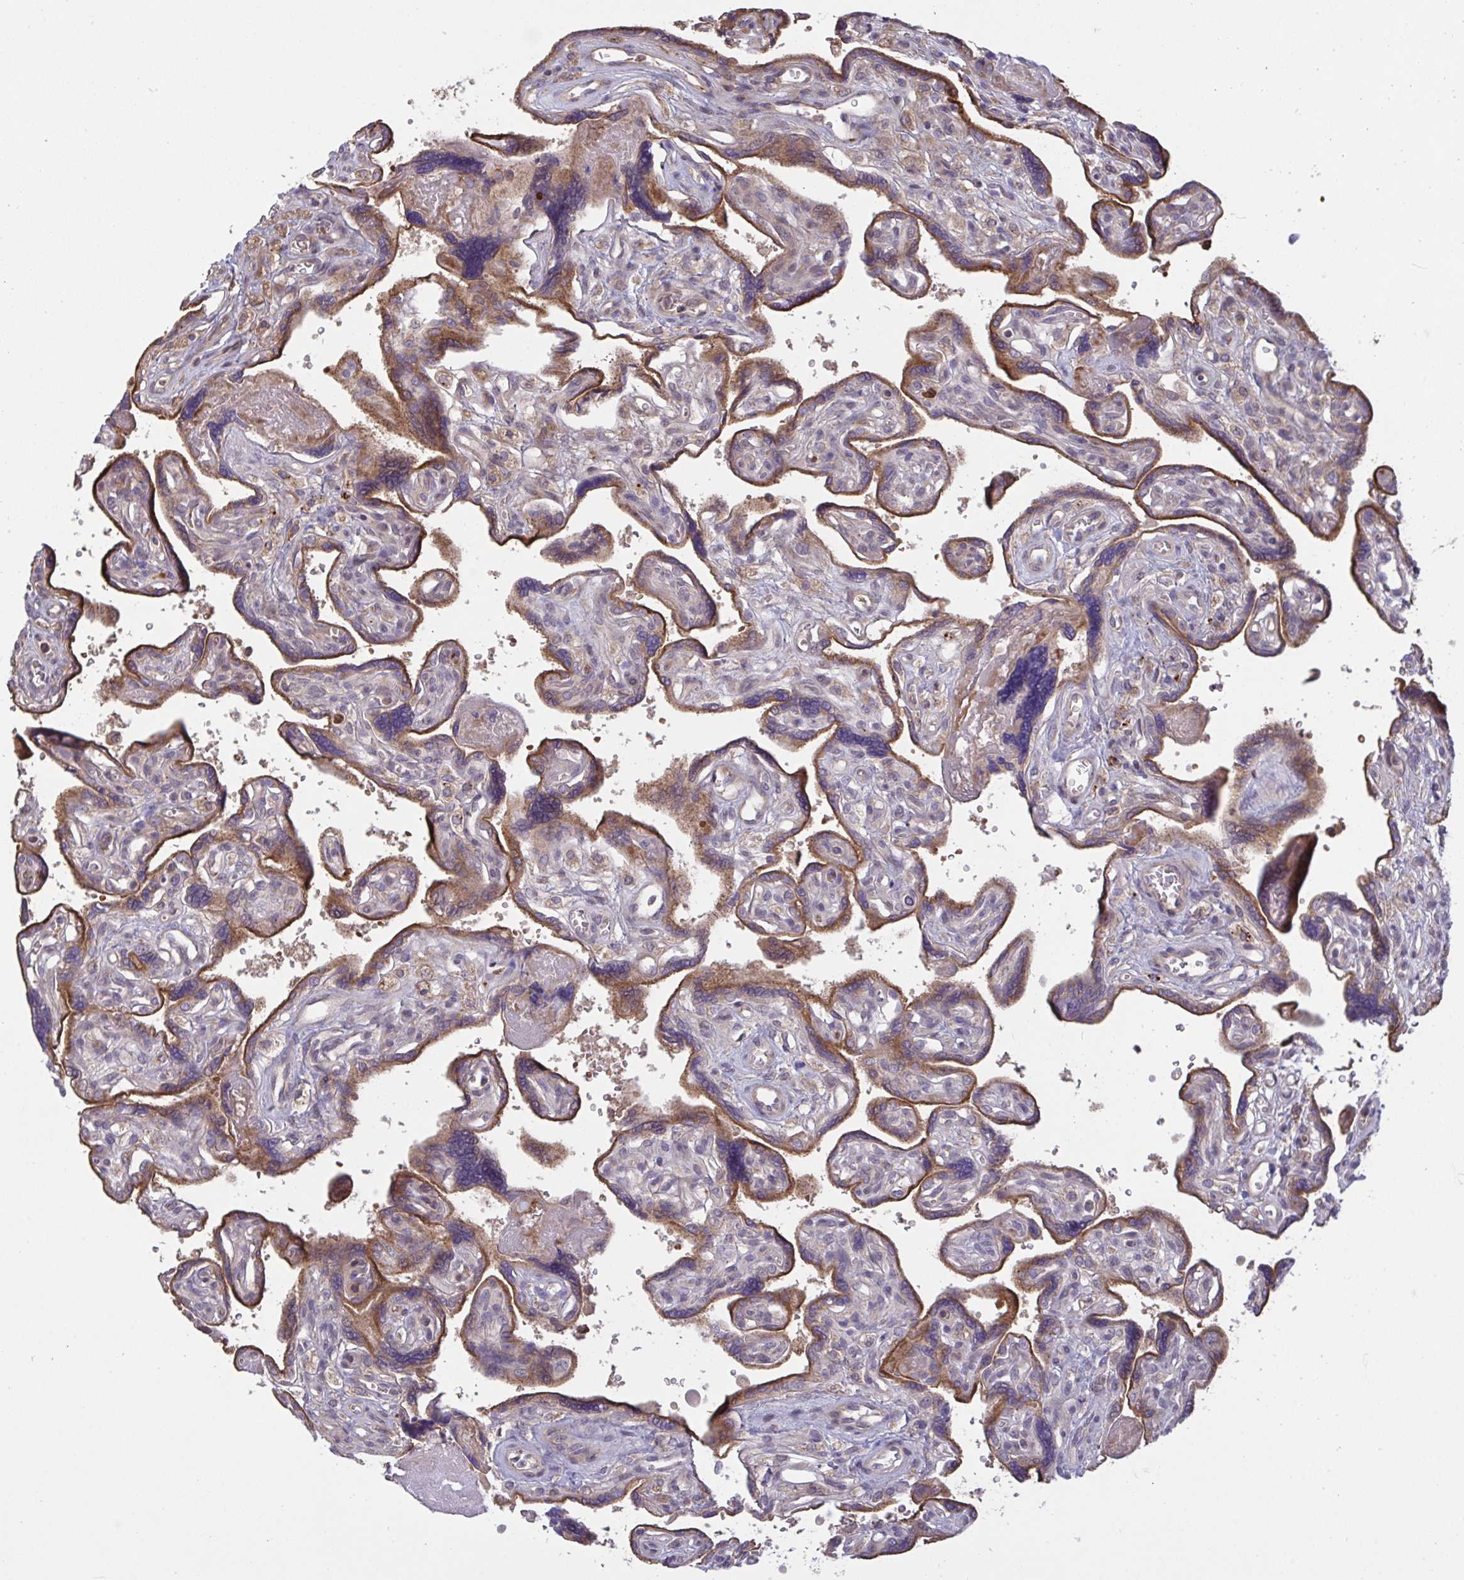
{"staining": {"intensity": "moderate", "quantity": ">75%", "location": "cytoplasmic/membranous"}, "tissue": "placenta", "cell_type": "Trophoblastic cells", "image_type": "normal", "snomed": [{"axis": "morphology", "description": "Normal tissue, NOS"}, {"axis": "topography", "description": "Placenta"}], "caption": "Benign placenta was stained to show a protein in brown. There is medium levels of moderate cytoplasmic/membranous positivity in about >75% of trophoblastic cells. Nuclei are stained in blue.", "gene": "IL1R1", "patient": {"sex": "female", "age": 39}}